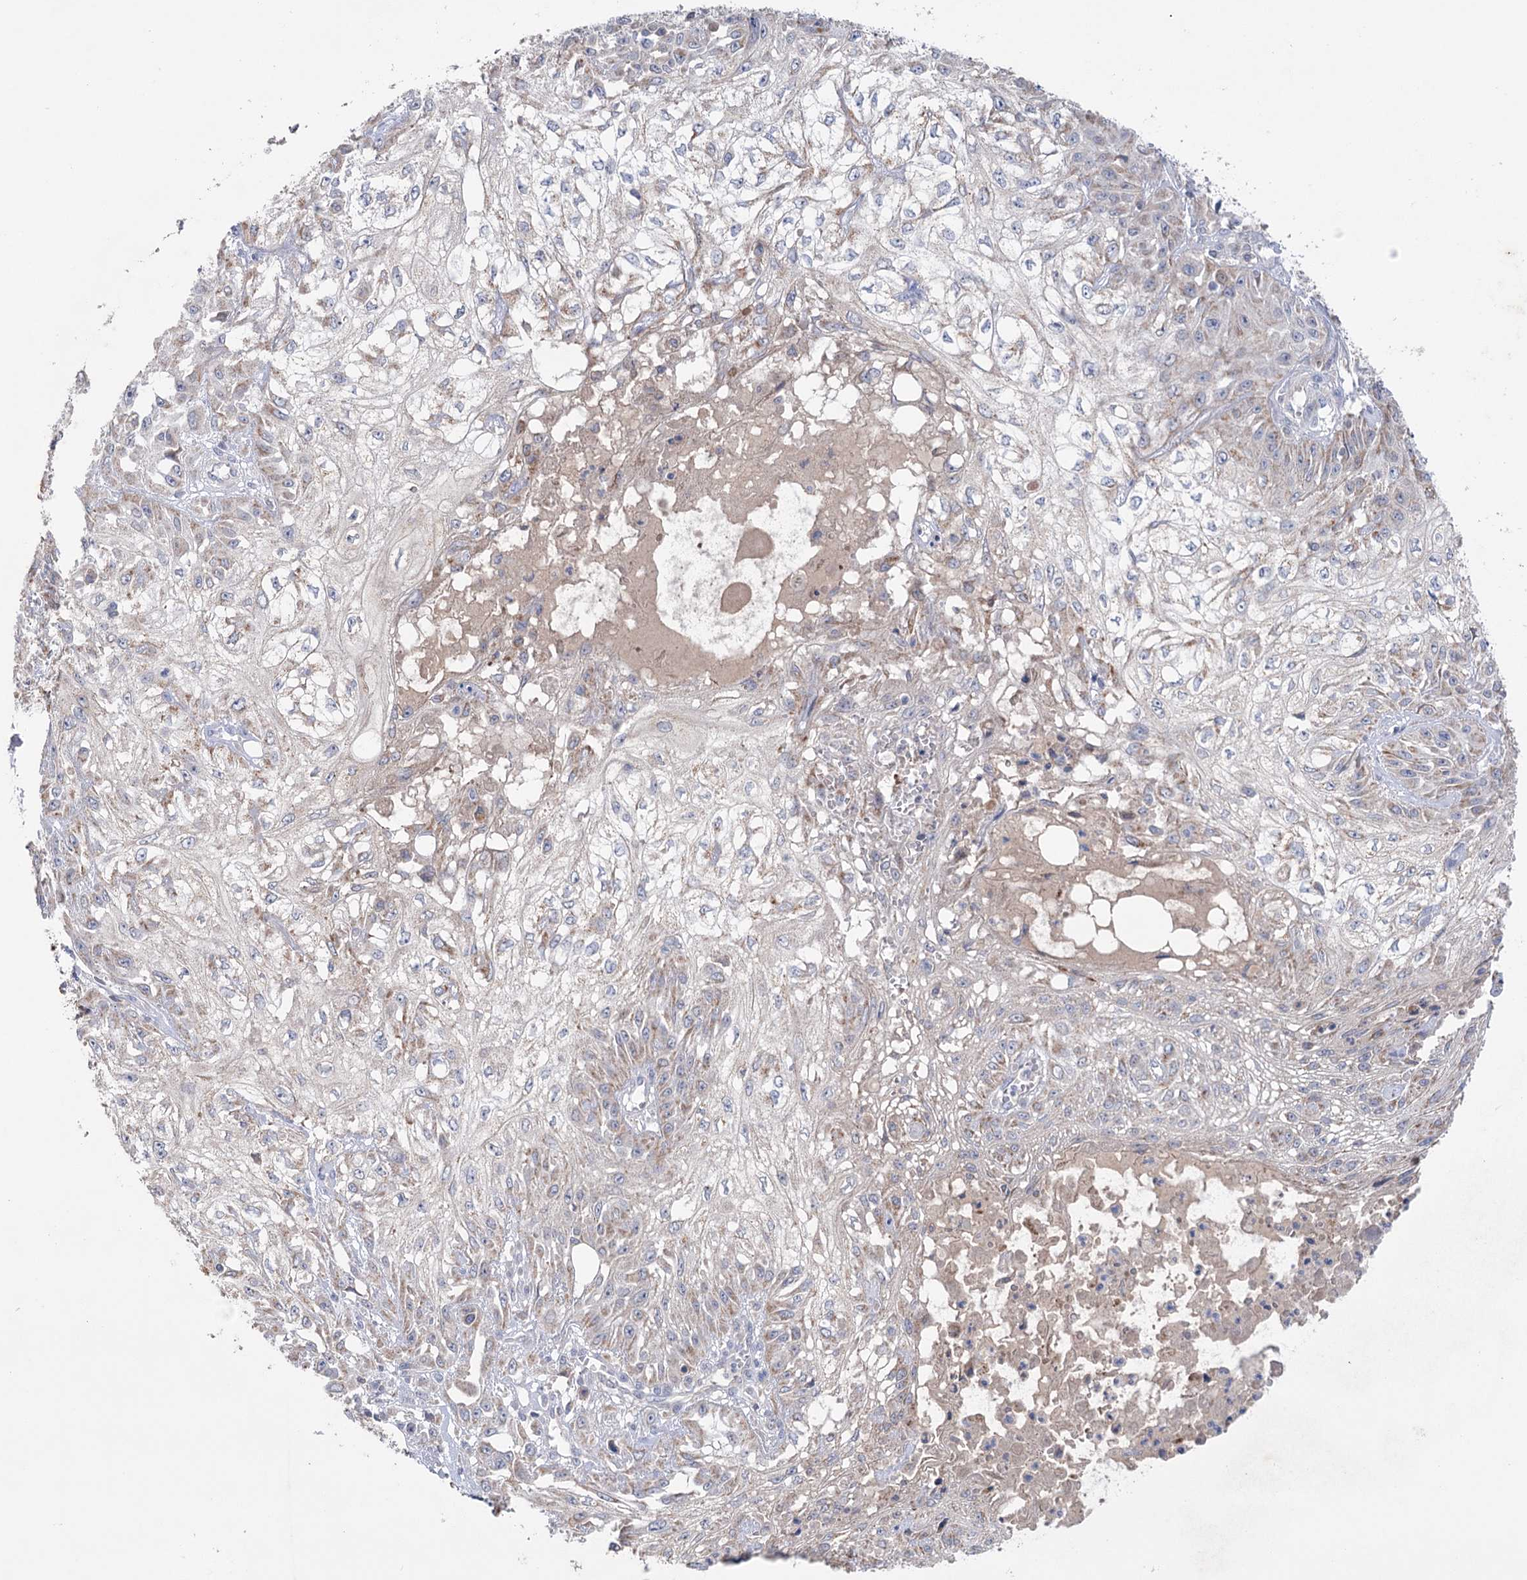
{"staining": {"intensity": "weak", "quantity": "25%-75%", "location": "cytoplasmic/membranous"}, "tissue": "skin cancer", "cell_type": "Tumor cells", "image_type": "cancer", "snomed": [{"axis": "morphology", "description": "Squamous cell carcinoma, NOS"}, {"axis": "morphology", "description": "Squamous cell carcinoma, metastatic, NOS"}, {"axis": "topography", "description": "Skin"}, {"axis": "topography", "description": "Lymph node"}], "caption": "Skin metastatic squamous cell carcinoma stained with a protein marker demonstrates weak staining in tumor cells.", "gene": "MTCH2", "patient": {"sex": "male", "age": 75}}